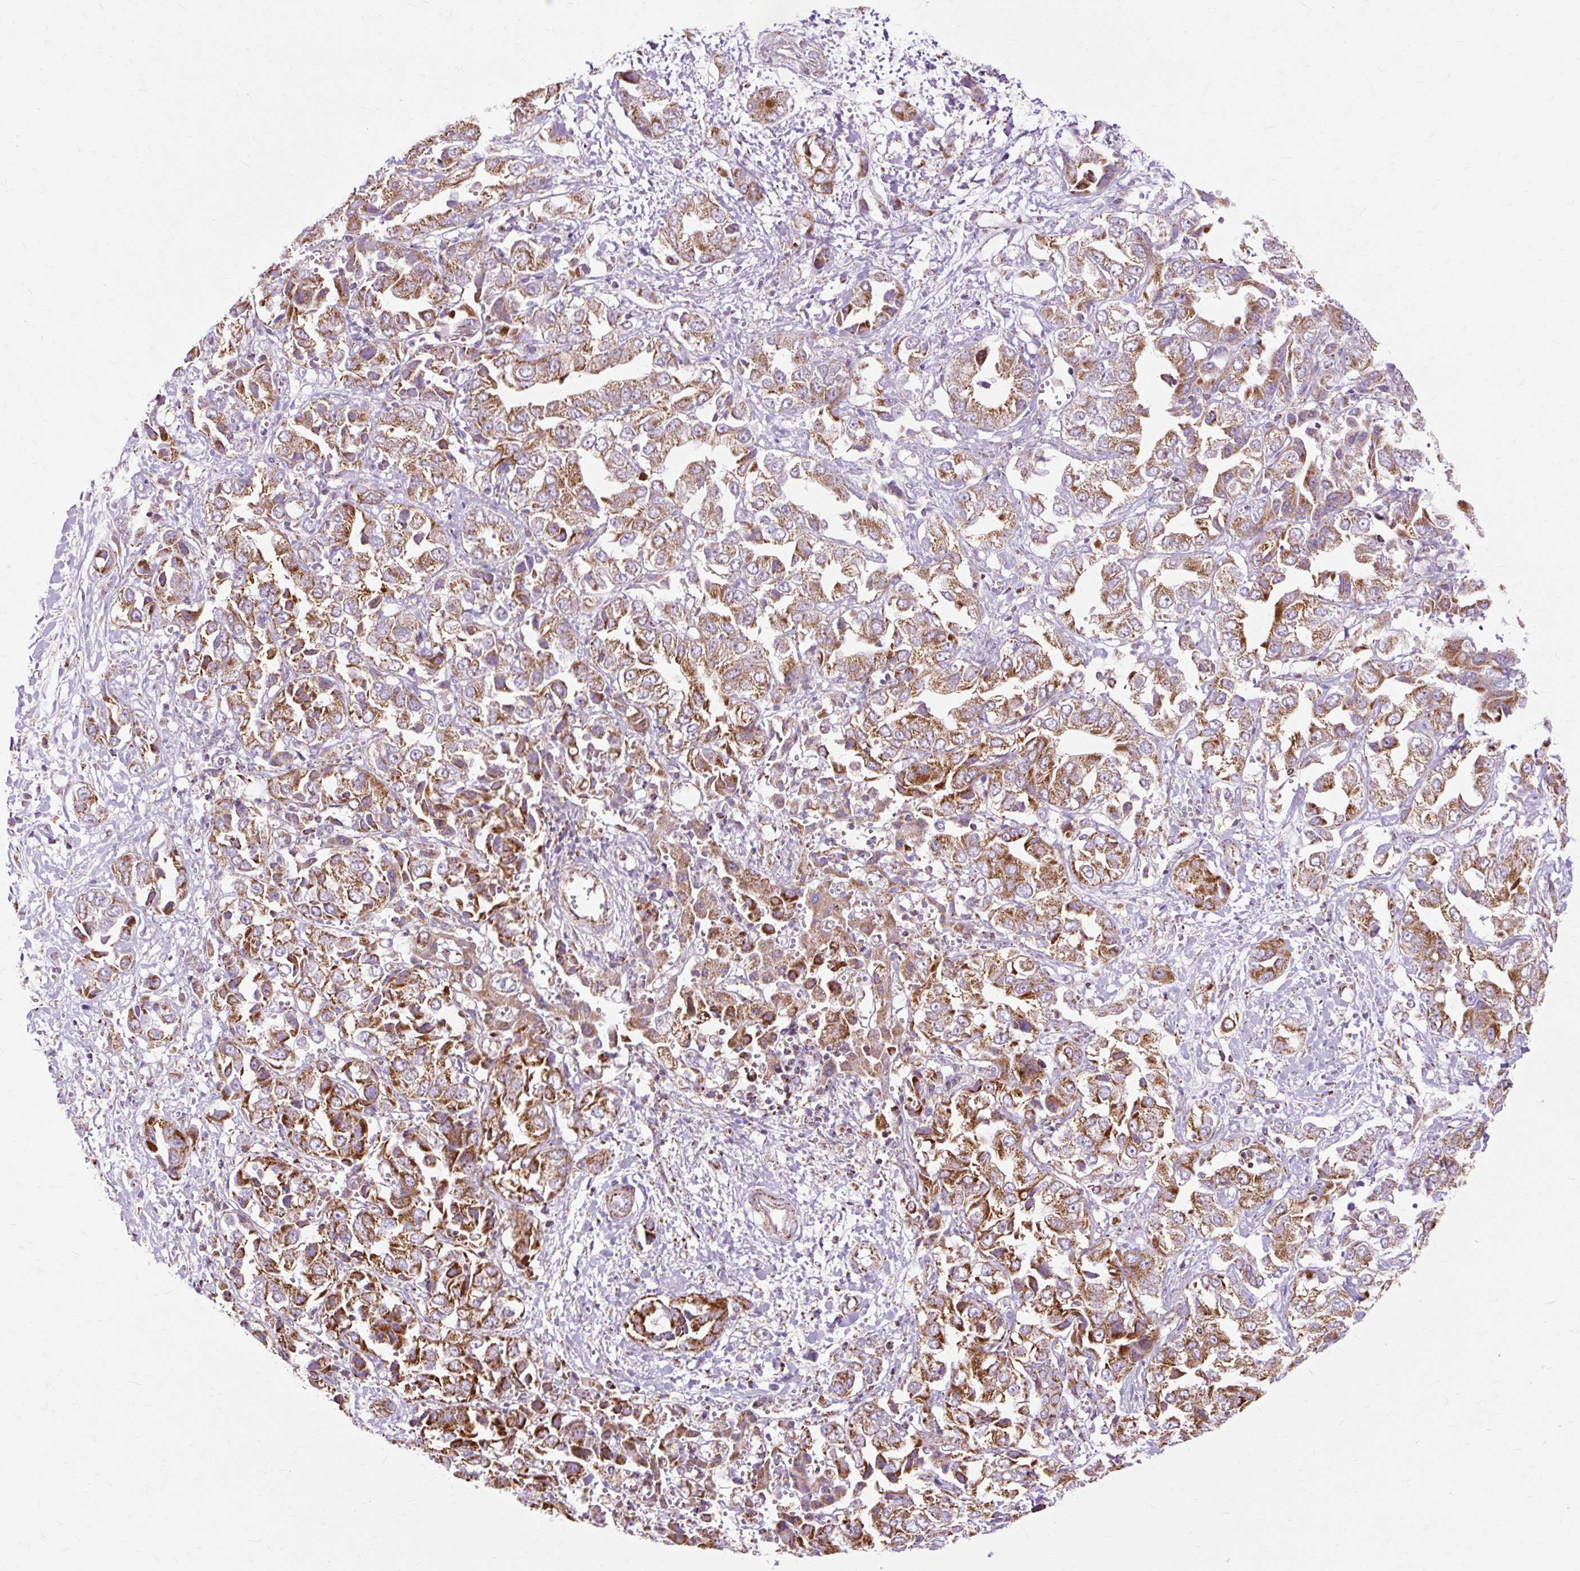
{"staining": {"intensity": "moderate", "quantity": ">75%", "location": "cytoplasmic/membranous"}, "tissue": "liver cancer", "cell_type": "Tumor cells", "image_type": "cancer", "snomed": [{"axis": "morphology", "description": "Cholangiocarcinoma"}, {"axis": "topography", "description": "Liver"}], "caption": "Immunohistochemical staining of liver cholangiocarcinoma exhibits medium levels of moderate cytoplasmic/membranous staining in about >75% of tumor cells. The protein of interest is shown in brown color, while the nuclei are stained blue.", "gene": "DLAT", "patient": {"sex": "female", "age": 52}}